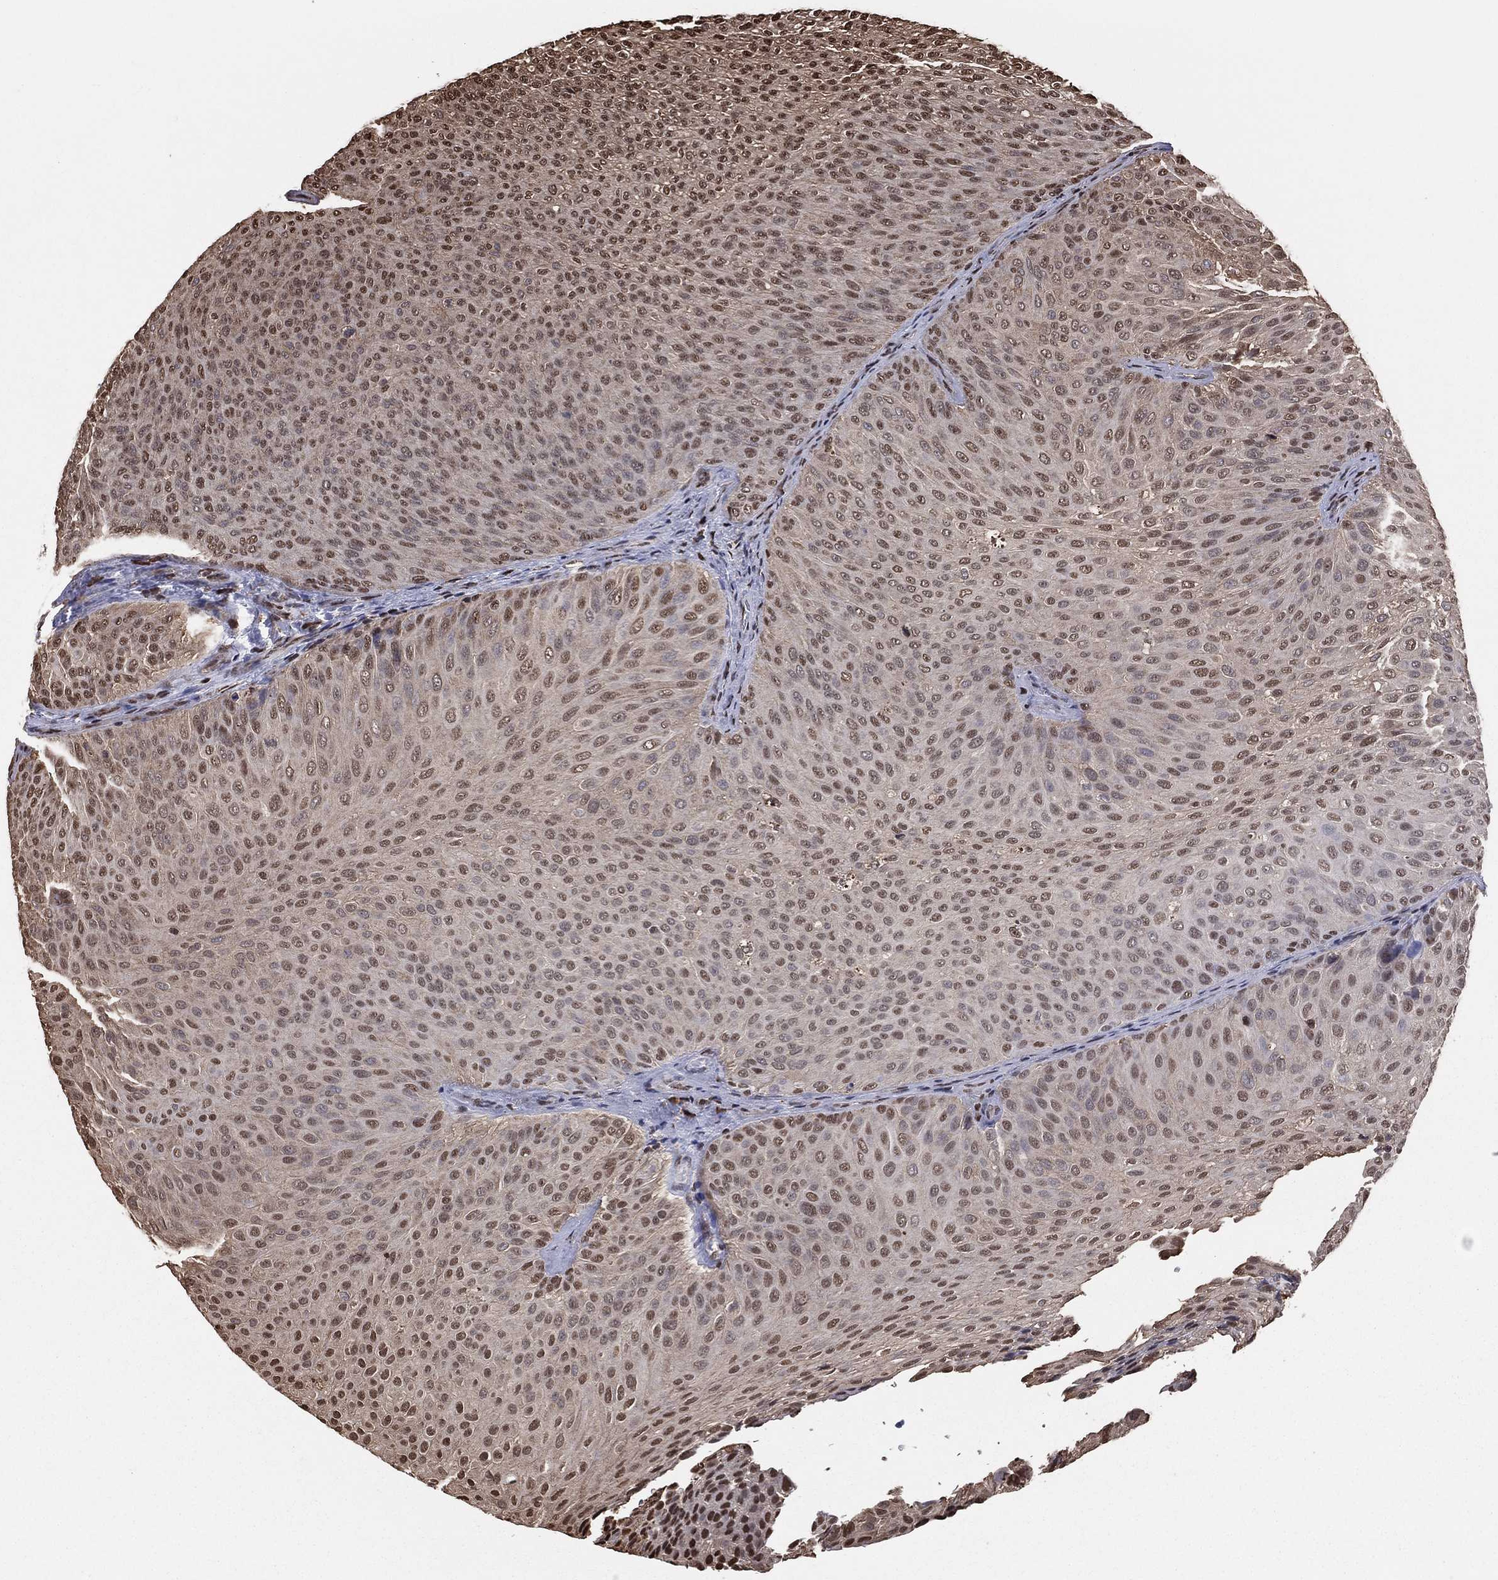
{"staining": {"intensity": "moderate", "quantity": "25%-75%", "location": "nuclear"}, "tissue": "urothelial cancer", "cell_type": "Tumor cells", "image_type": "cancer", "snomed": [{"axis": "morphology", "description": "Urothelial carcinoma, Low grade"}, {"axis": "topography", "description": "Urinary bladder"}], "caption": "This histopathology image reveals immunohistochemistry (IHC) staining of urothelial carcinoma (low-grade), with medium moderate nuclear expression in approximately 25%-75% of tumor cells.", "gene": "GAPDH", "patient": {"sex": "male", "age": 78}}